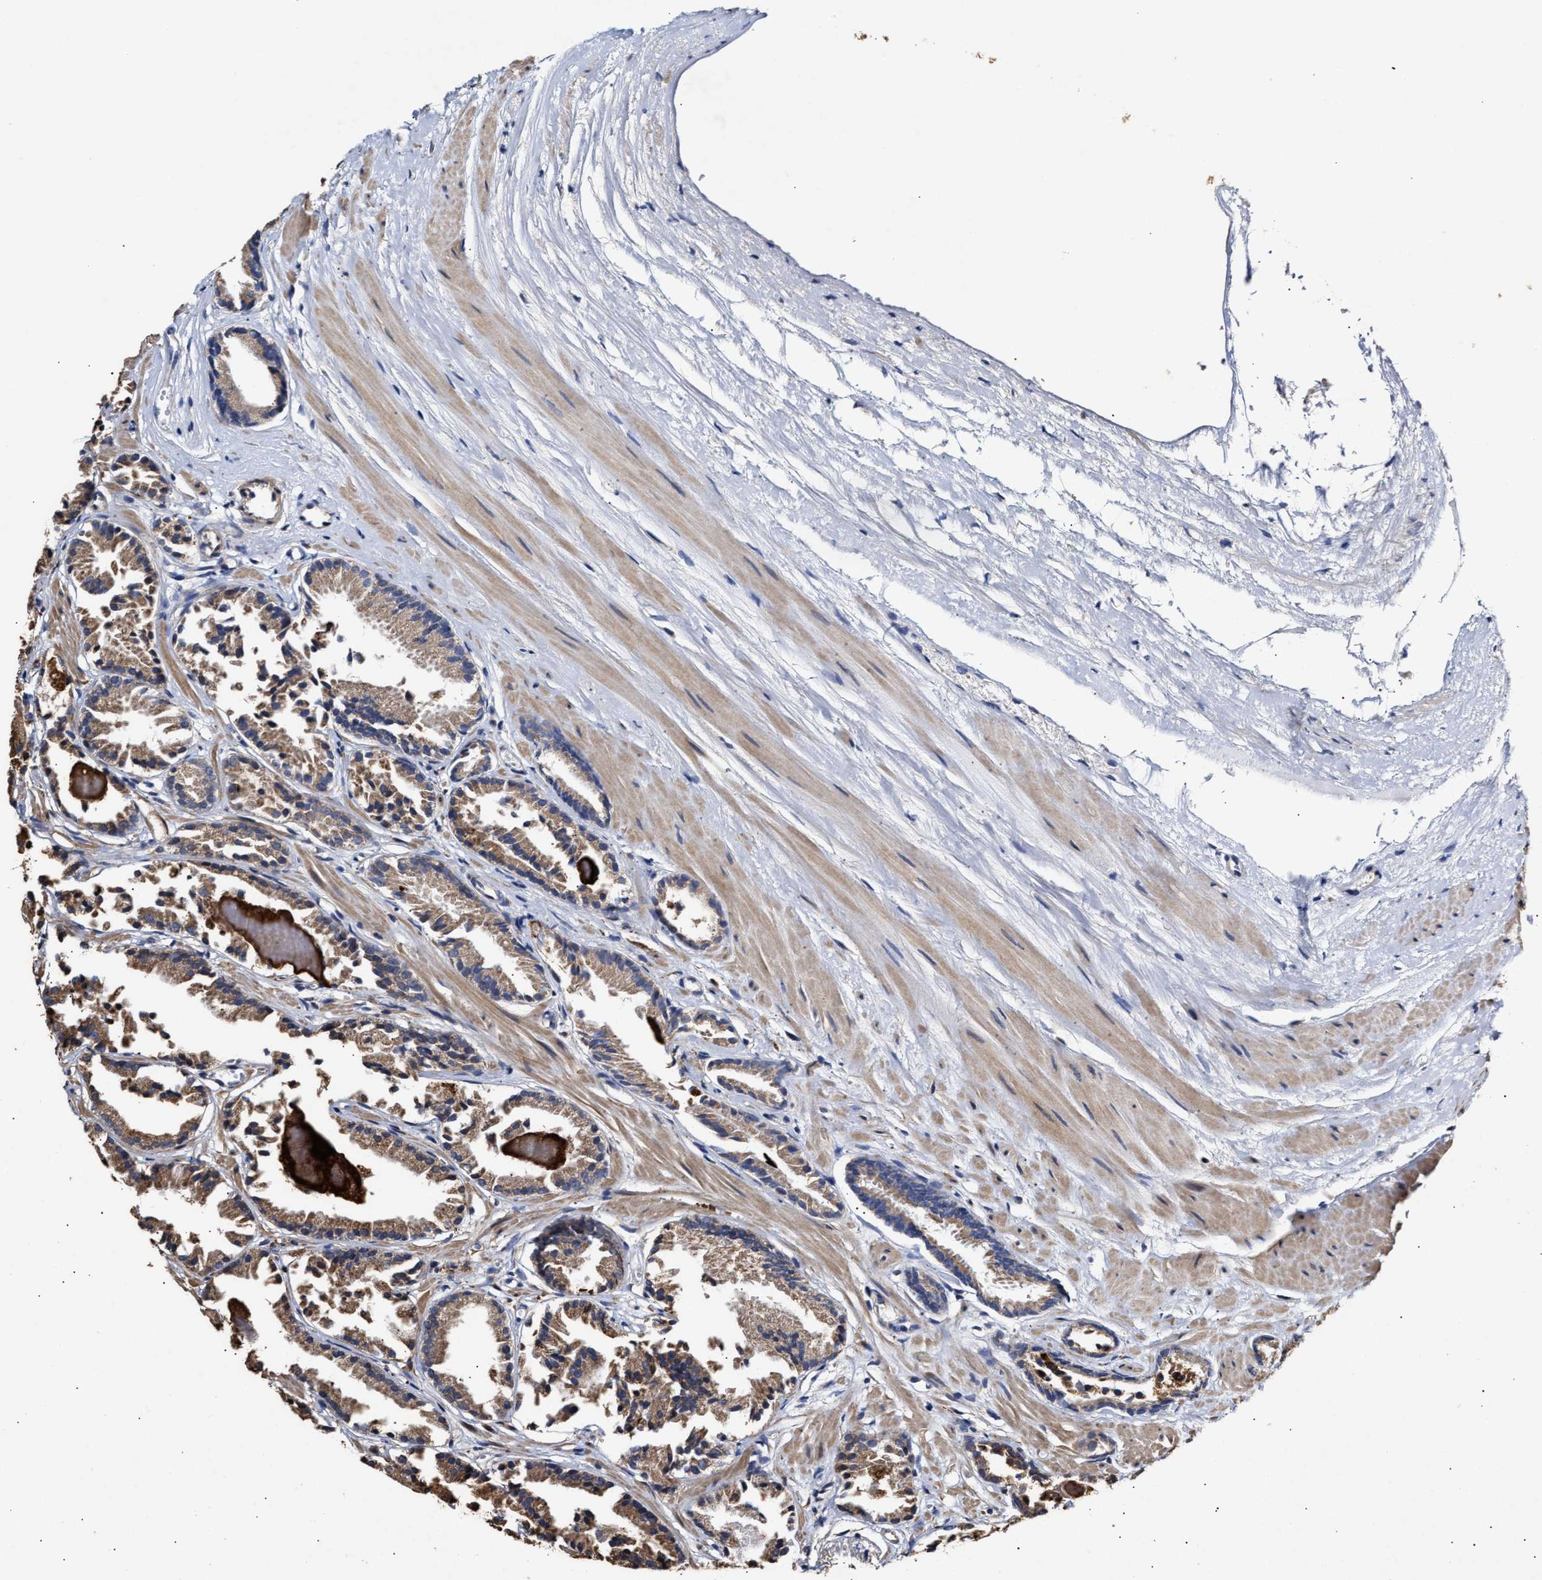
{"staining": {"intensity": "moderate", "quantity": ">75%", "location": "cytoplasmic/membranous"}, "tissue": "prostate cancer", "cell_type": "Tumor cells", "image_type": "cancer", "snomed": [{"axis": "morphology", "description": "Adenocarcinoma, Low grade"}, {"axis": "topography", "description": "Prostate"}], "caption": "Protein positivity by IHC reveals moderate cytoplasmic/membranous expression in about >75% of tumor cells in low-grade adenocarcinoma (prostate).", "gene": "GOSR1", "patient": {"sex": "male", "age": 51}}